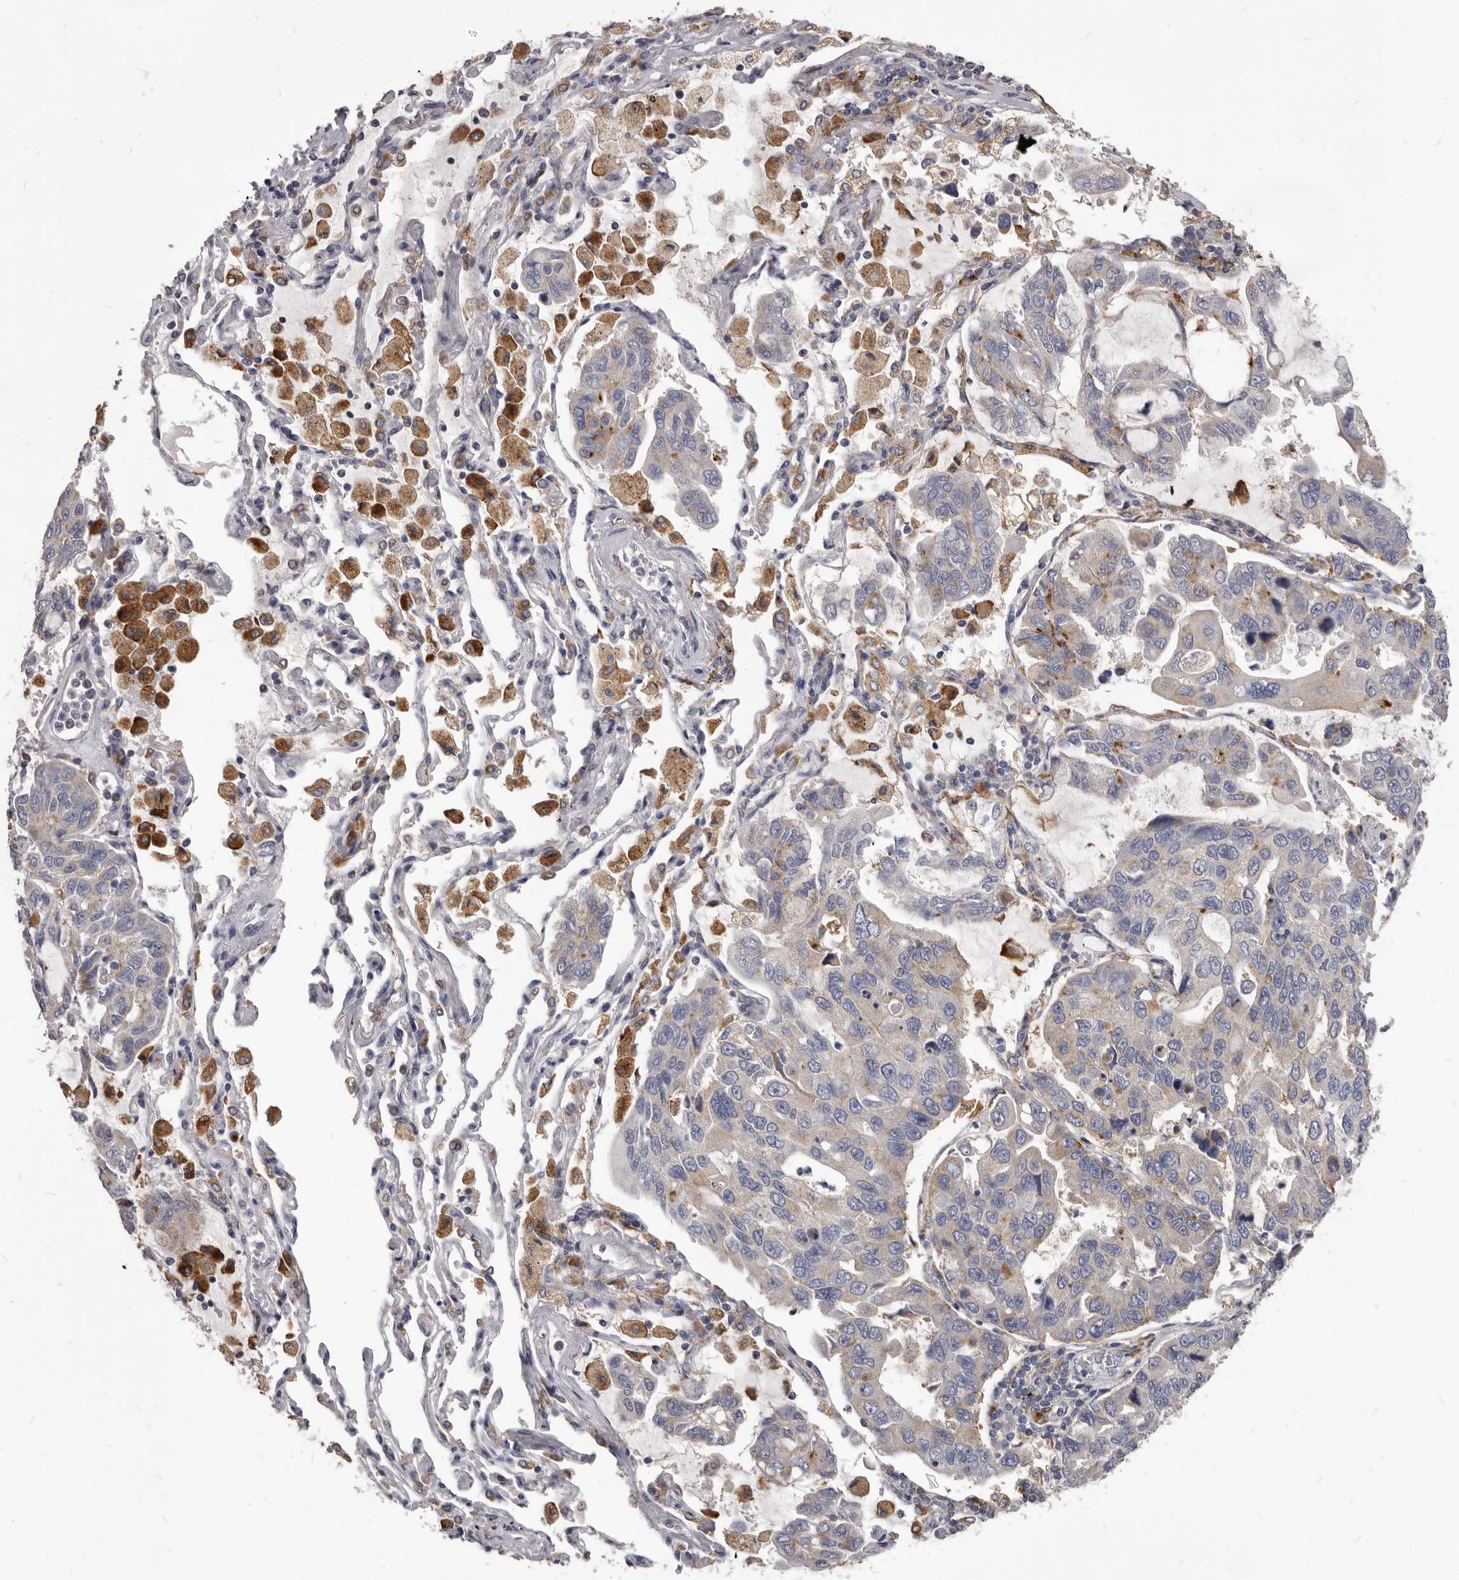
{"staining": {"intensity": "weak", "quantity": "<25%", "location": "cytoplasmic/membranous"}, "tissue": "lung cancer", "cell_type": "Tumor cells", "image_type": "cancer", "snomed": [{"axis": "morphology", "description": "Adenocarcinoma, NOS"}, {"axis": "topography", "description": "Lung"}], "caption": "Immunohistochemical staining of lung adenocarcinoma demonstrates no significant expression in tumor cells.", "gene": "PI4K2A", "patient": {"sex": "male", "age": 64}}